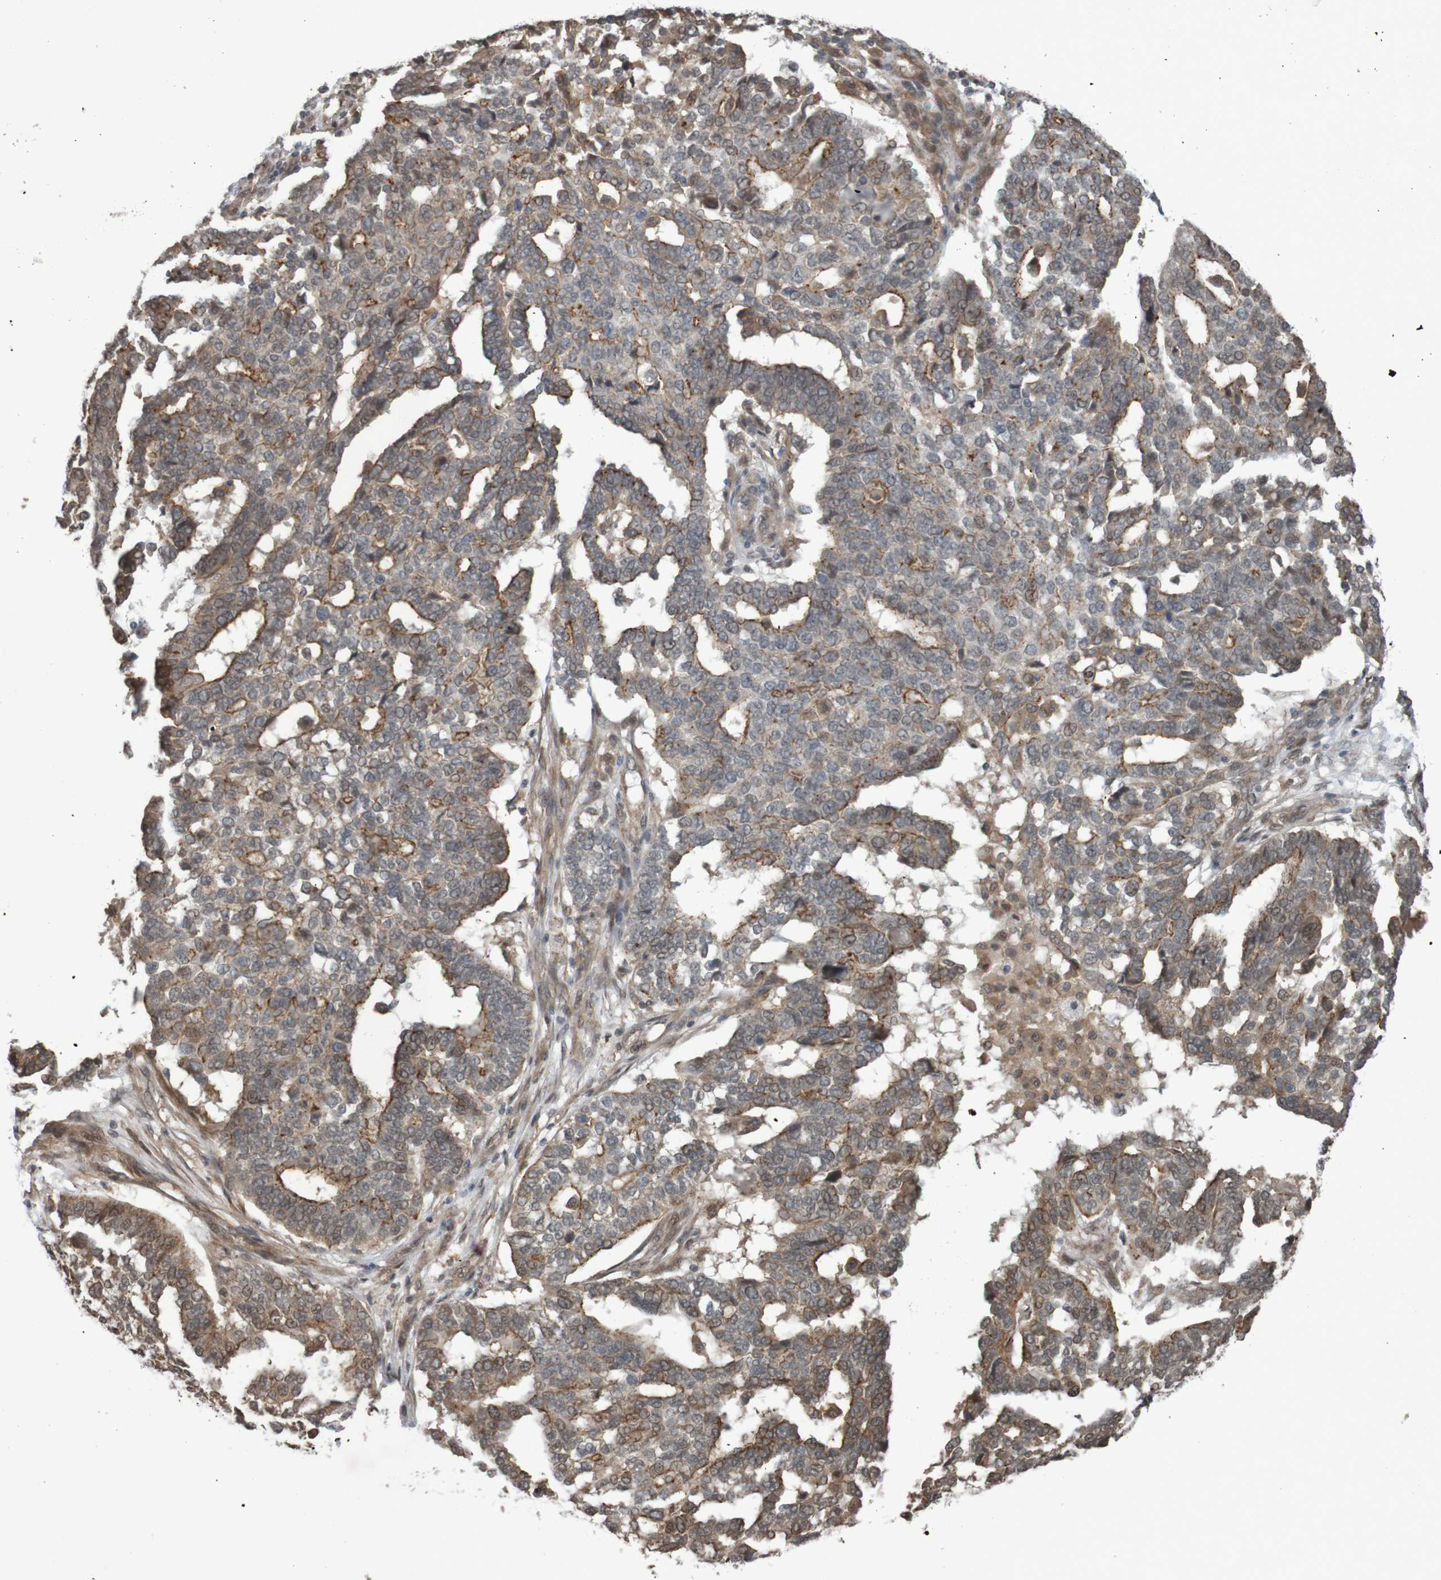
{"staining": {"intensity": "moderate", "quantity": "25%-75%", "location": "cytoplasmic/membranous"}, "tissue": "ovarian cancer", "cell_type": "Tumor cells", "image_type": "cancer", "snomed": [{"axis": "morphology", "description": "Cystadenocarcinoma, serous, NOS"}, {"axis": "topography", "description": "Ovary"}], "caption": "Human serous cystadenocarcinoma (ovarian) stained for a protein (brown) reveals moderate cytoplasmic/membranous positive expression in about 25%-75% of tumor cells.", "gene": "ARHGEF11", "patient": {"sex": "female", "age": 59}}